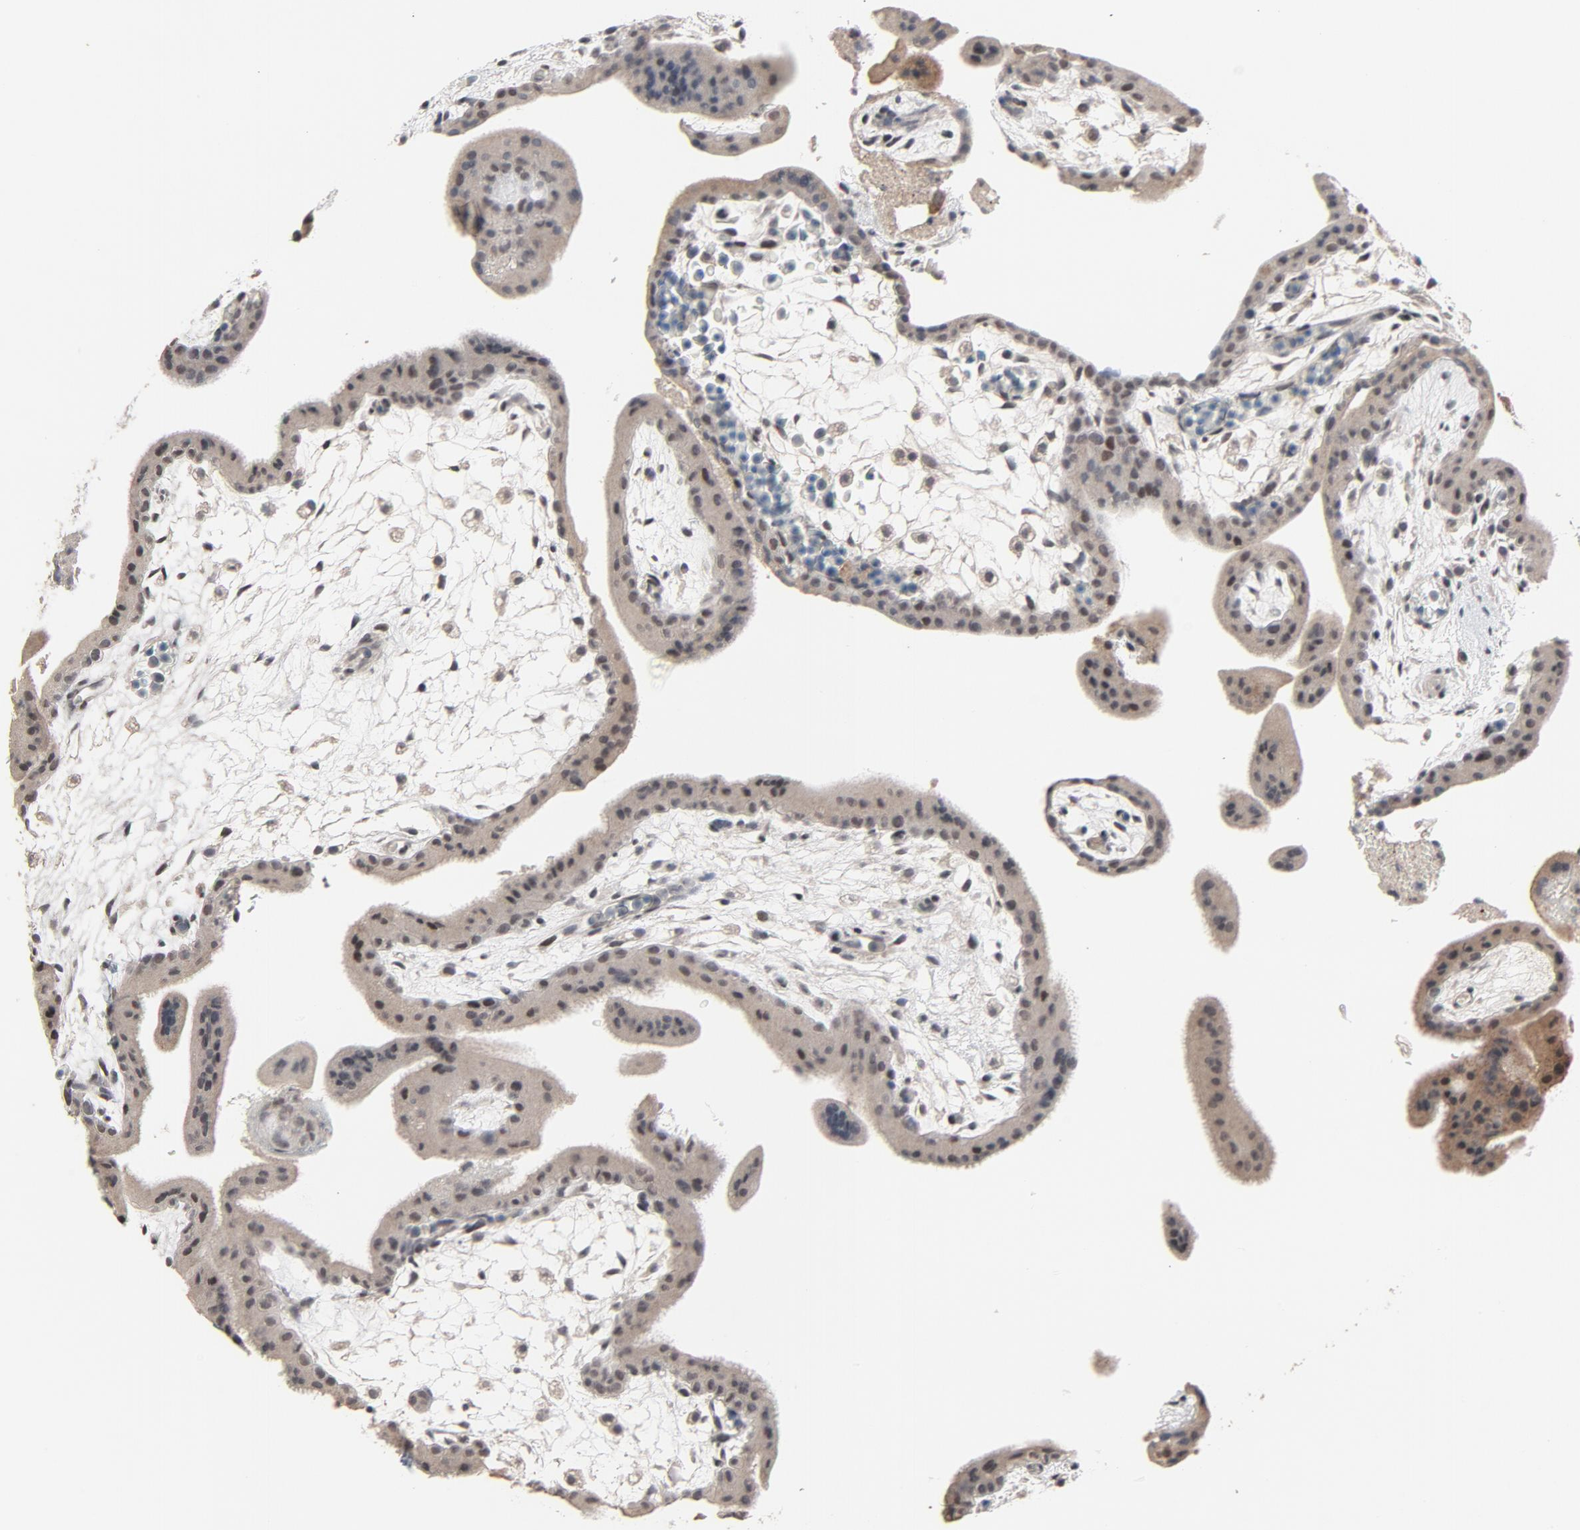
{"staining": {"intensity": "moderate", "quantity": "25%-75%", "location": "cytoplasmic/membranous,nuclear"}, "tissue": "placenta", "cell_type": "Trophoblastic cells", "image_type": "normal", "snomed": [{"axis": "morphology", "description": "Normal tissue, NOS"}, {"axis": "topography", "description": "Placenta"}], "caption": "Human placenta stained for a protein (brown) reveals moderate cytoplasmic/membranous,nuclear positive positivity in approximately 25%-75% of trophoblastic cells.", "gene": "MT3", "patient": {"sex": "female", "age": 35}}